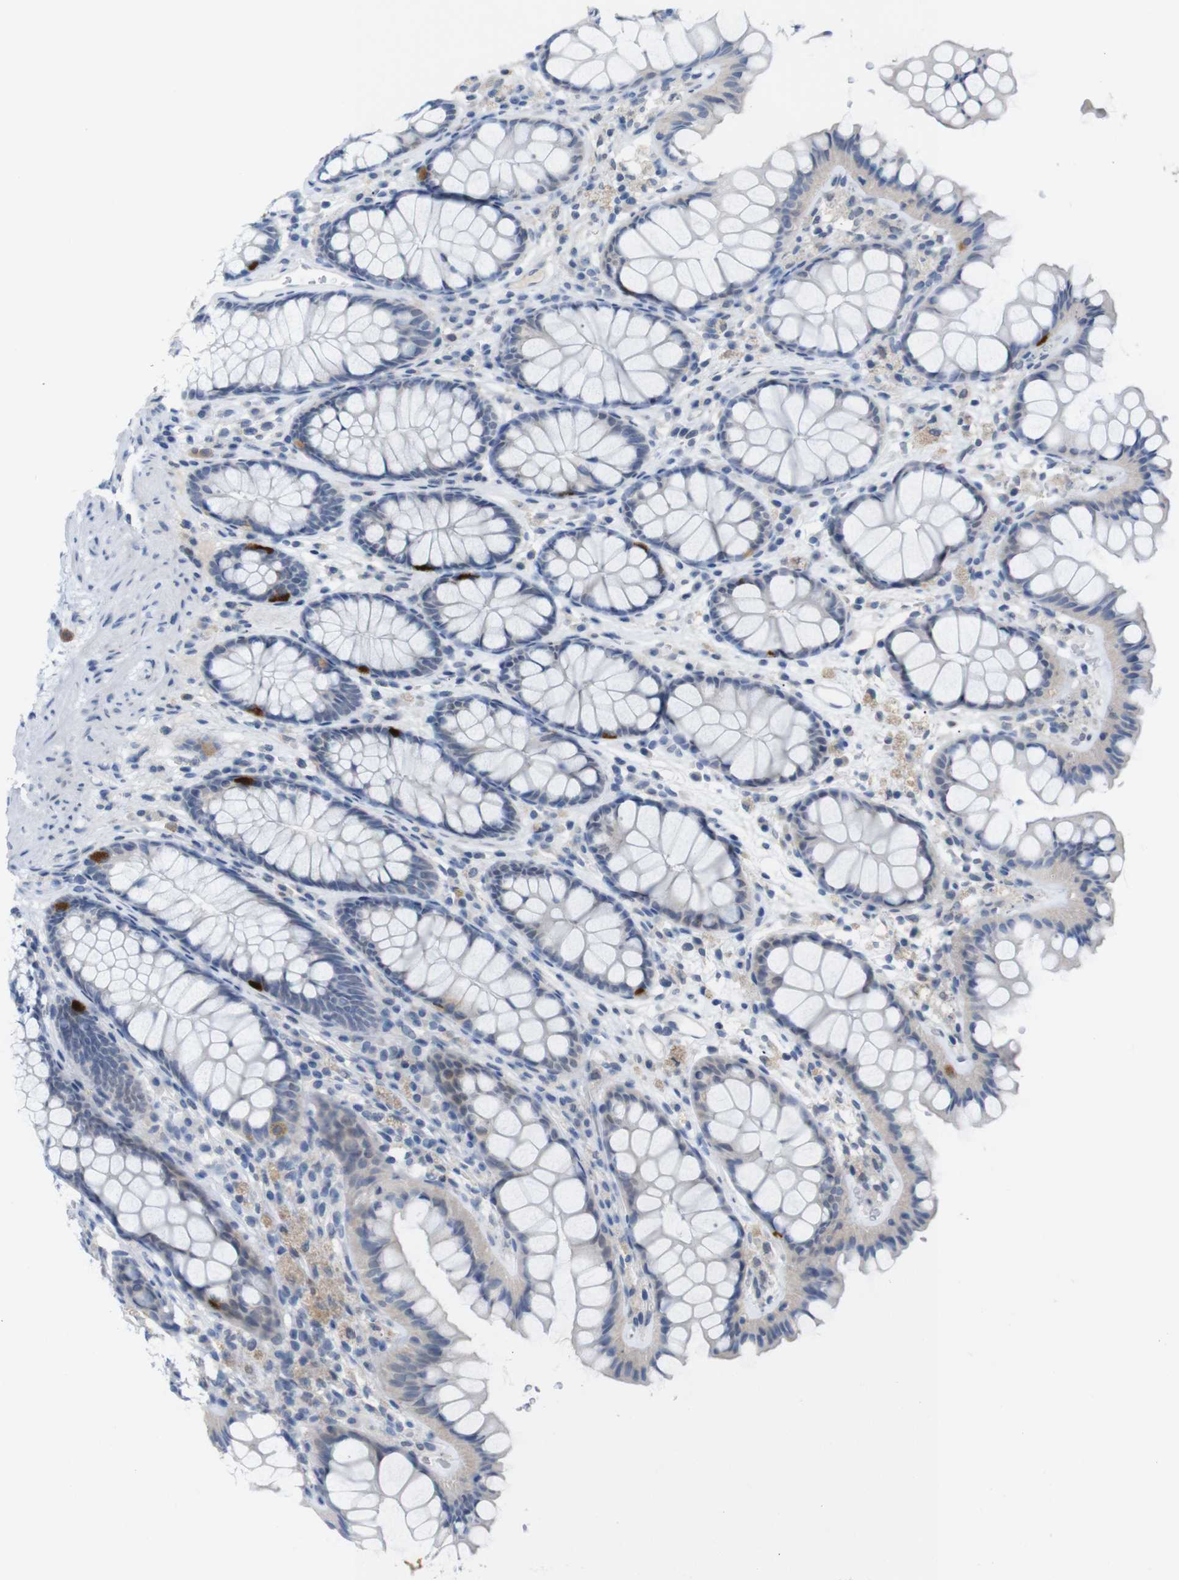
{"staining": {"intensity": "negative", "quantity": "none", "location": "none"}, "tissue": "colon", "cell_type": "Endothelial cells", "image_type": "normal", "snomed": [{"axis": "morphology", "description": "Normal tissue, NOS"}, {"axis": "topography", "description": "Colon"}], "caption": "Colon was stained to show a protein in brown. There is no significant staining in endothelial cells. The staining was performed using DAB to visualize the protein expression in brown, while the nuclei were stained in blue with hematoxylin (Magnification: 20x).", "gene": "CHRM5", "patient": {"sex": "female", "age": 55}}